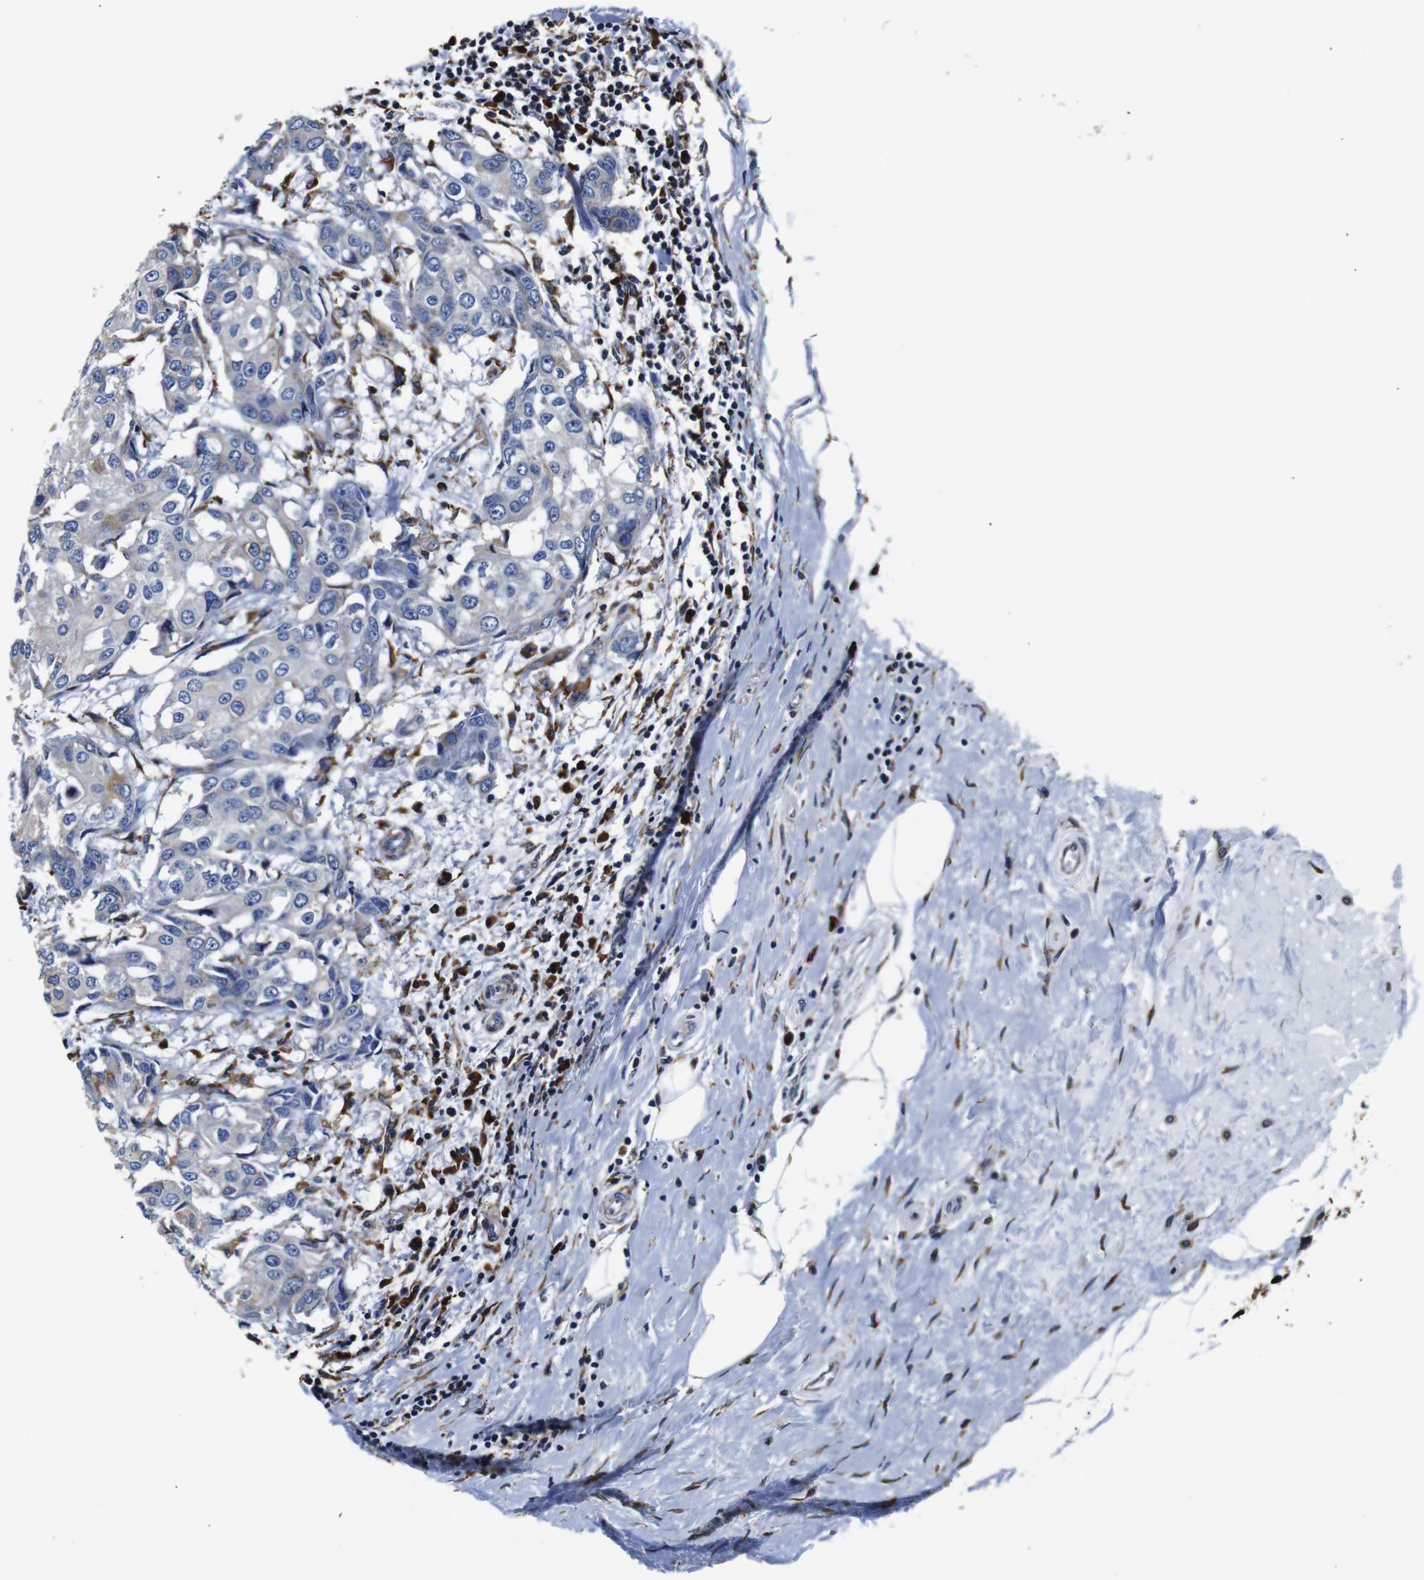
{"staining": {"intensity": "negative", "quantity": "none", "location": "none"}, "tissue": "breast cancer", "cell_type": "Tumor cells", "image_type": "cancer", "snomed": [{"axis": "morphology", "description": "Duct carcinoma"}, {"axis": "topography", "description": "Breast"}], "caption": "Breast cancer stained for a protein using immunohistochemistry shows no positivity tumor cells.", "gene": "PPIB", "patient": {"sex": "female", "age": 27}}